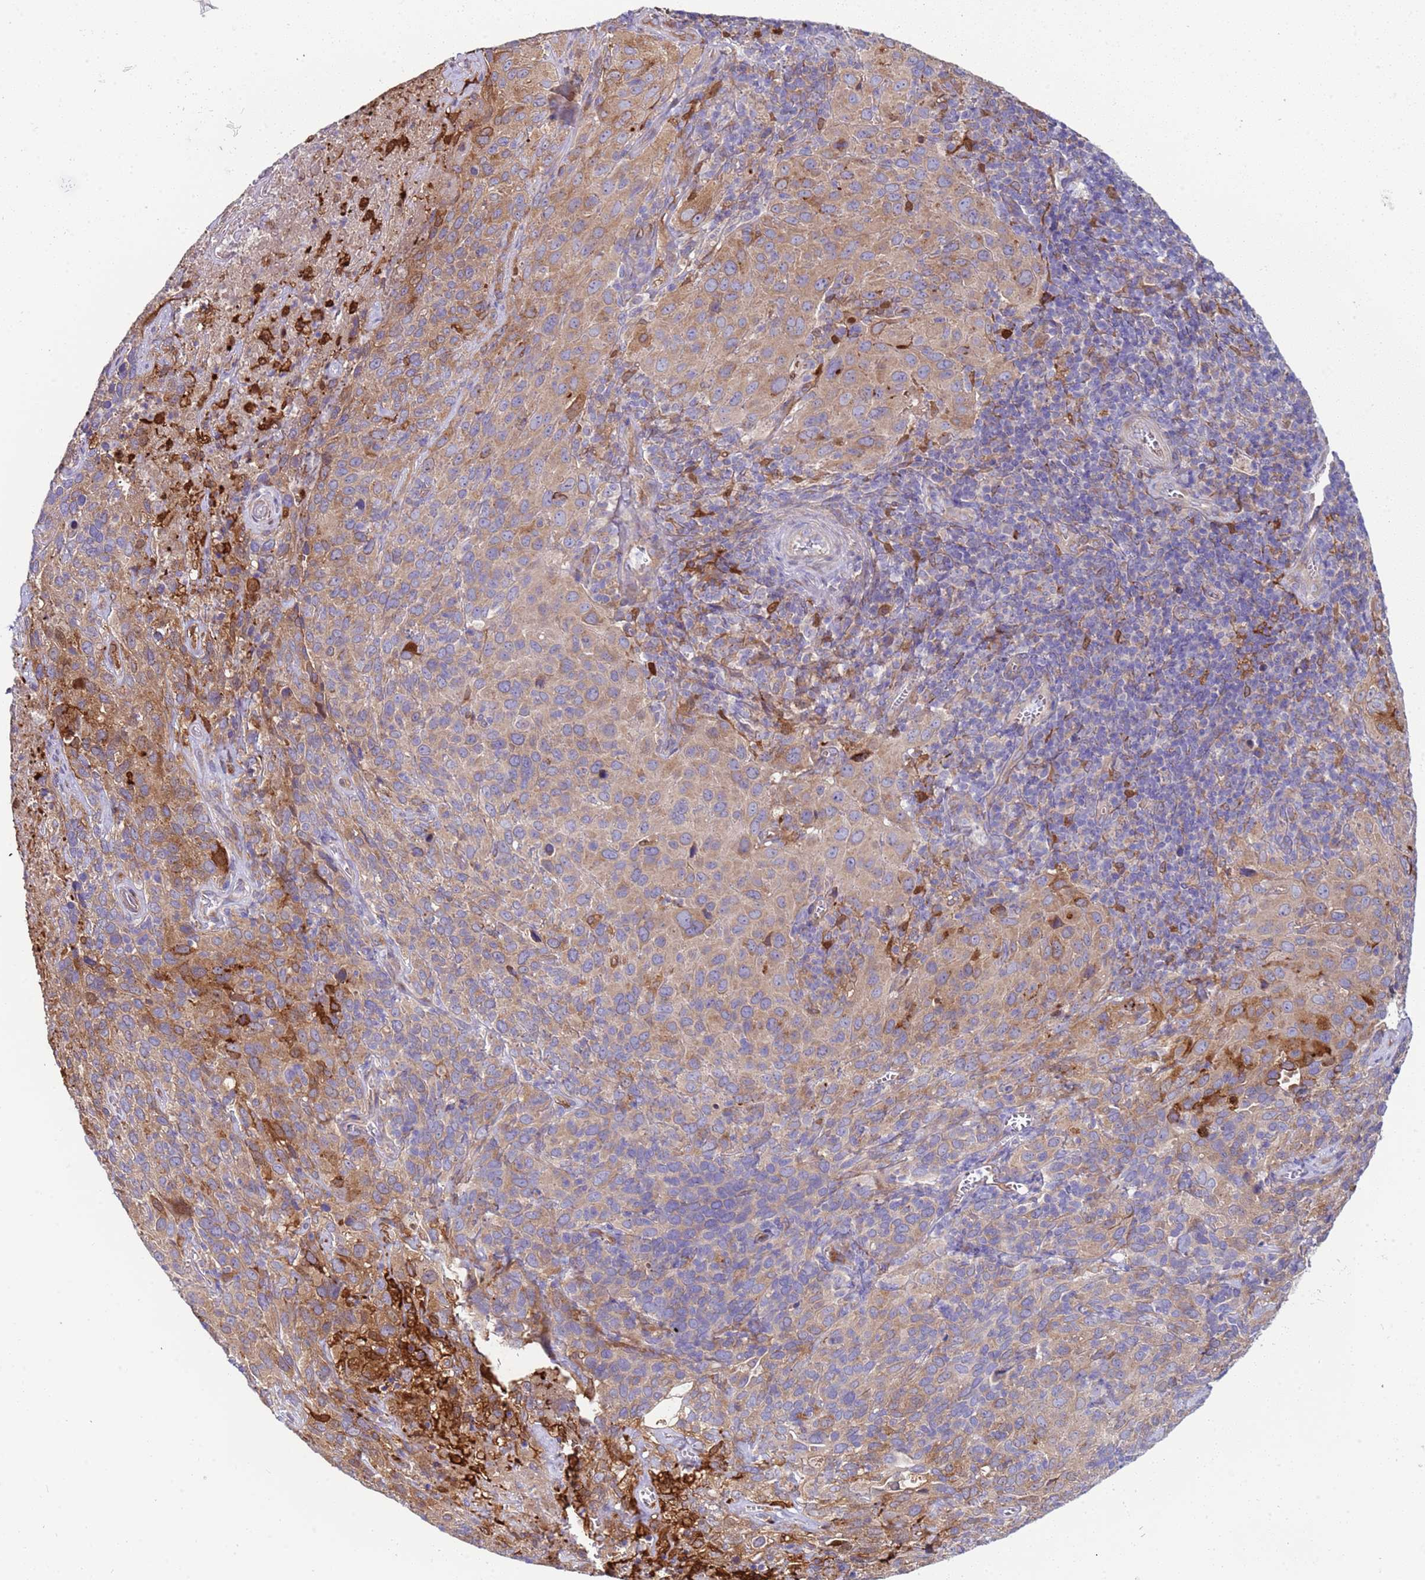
{"staining": {"intensity": "moderate", "quantity": ">75%", "location": "cytoplasmic/membranous"}, "tissue": "cervical cancer", "cell_type": "Tumor cells", "image_type": "cancer", "snomed": [{"axis": "morphology", "description": "Squamous cell carcinoma, NOS"}, {"axis": "topography", "description": "Cervix"}], "caption": "Protein expression analysis of human squamous cell carcinoma (cervical) reveals moderate cytoplasmic/membranous positivity in about >75% of tumor cells.", "gene": "PAQR7", "patient": {"sex": "female", "age": 51}}